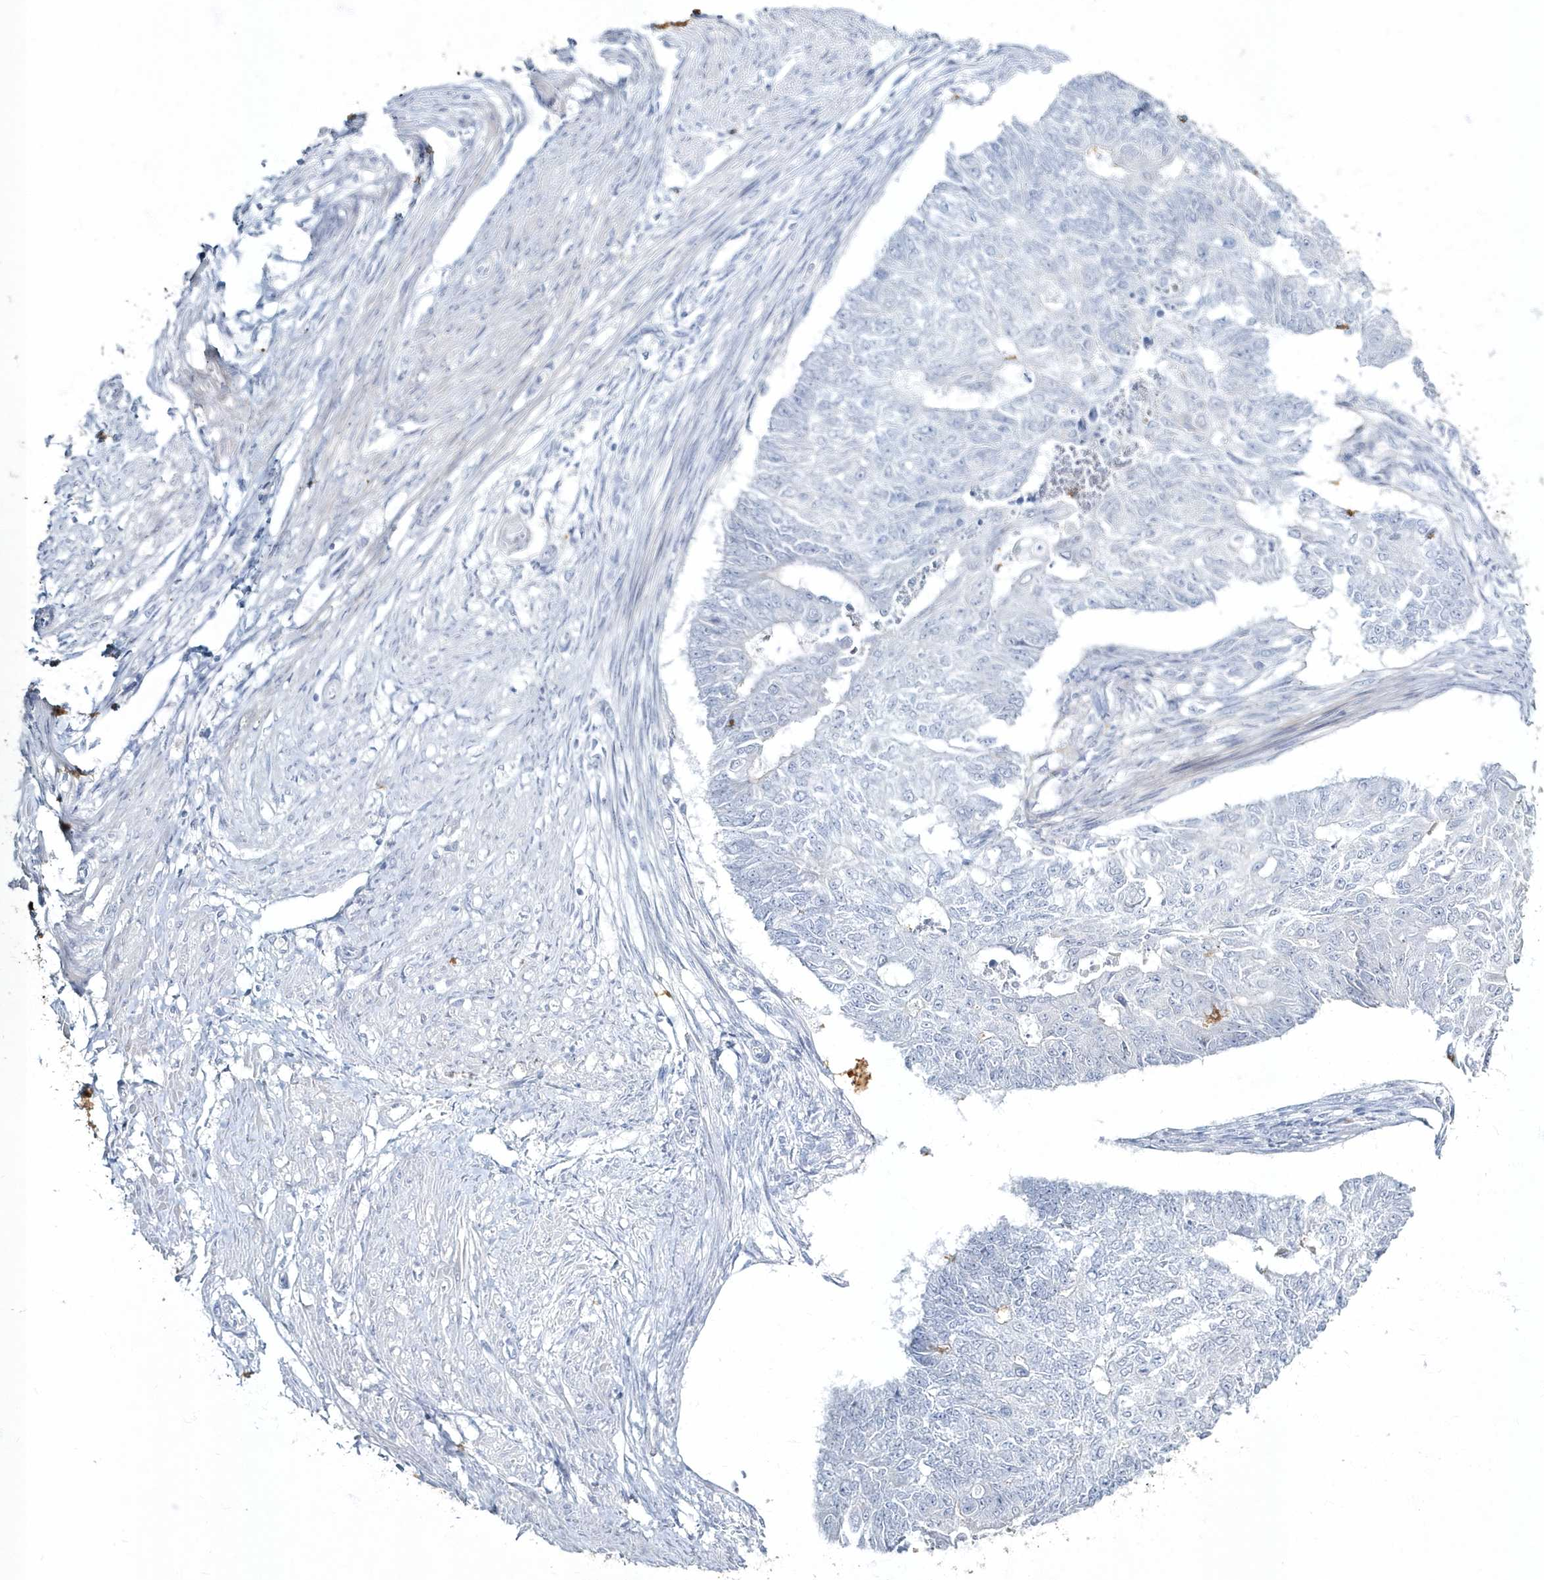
{"staining": {"intensity": "negative", "quantity": "none", "location": "none"}, "tissue": "endometrial cancer", "cell_type": "Tumor cells", "image_type": "cancer", "snomed": [{"axis": "morphology", "description": "Adenocarcinoma, NOS"}, {"axis": "topography", "description": "Endometrium"}], "caption": "Protein analysis of endometrial adenocarcinoma exhibits no significant expression in tumor cells.", "gene": "MYOT", "patient": {"sex": "female", "age": 32}}